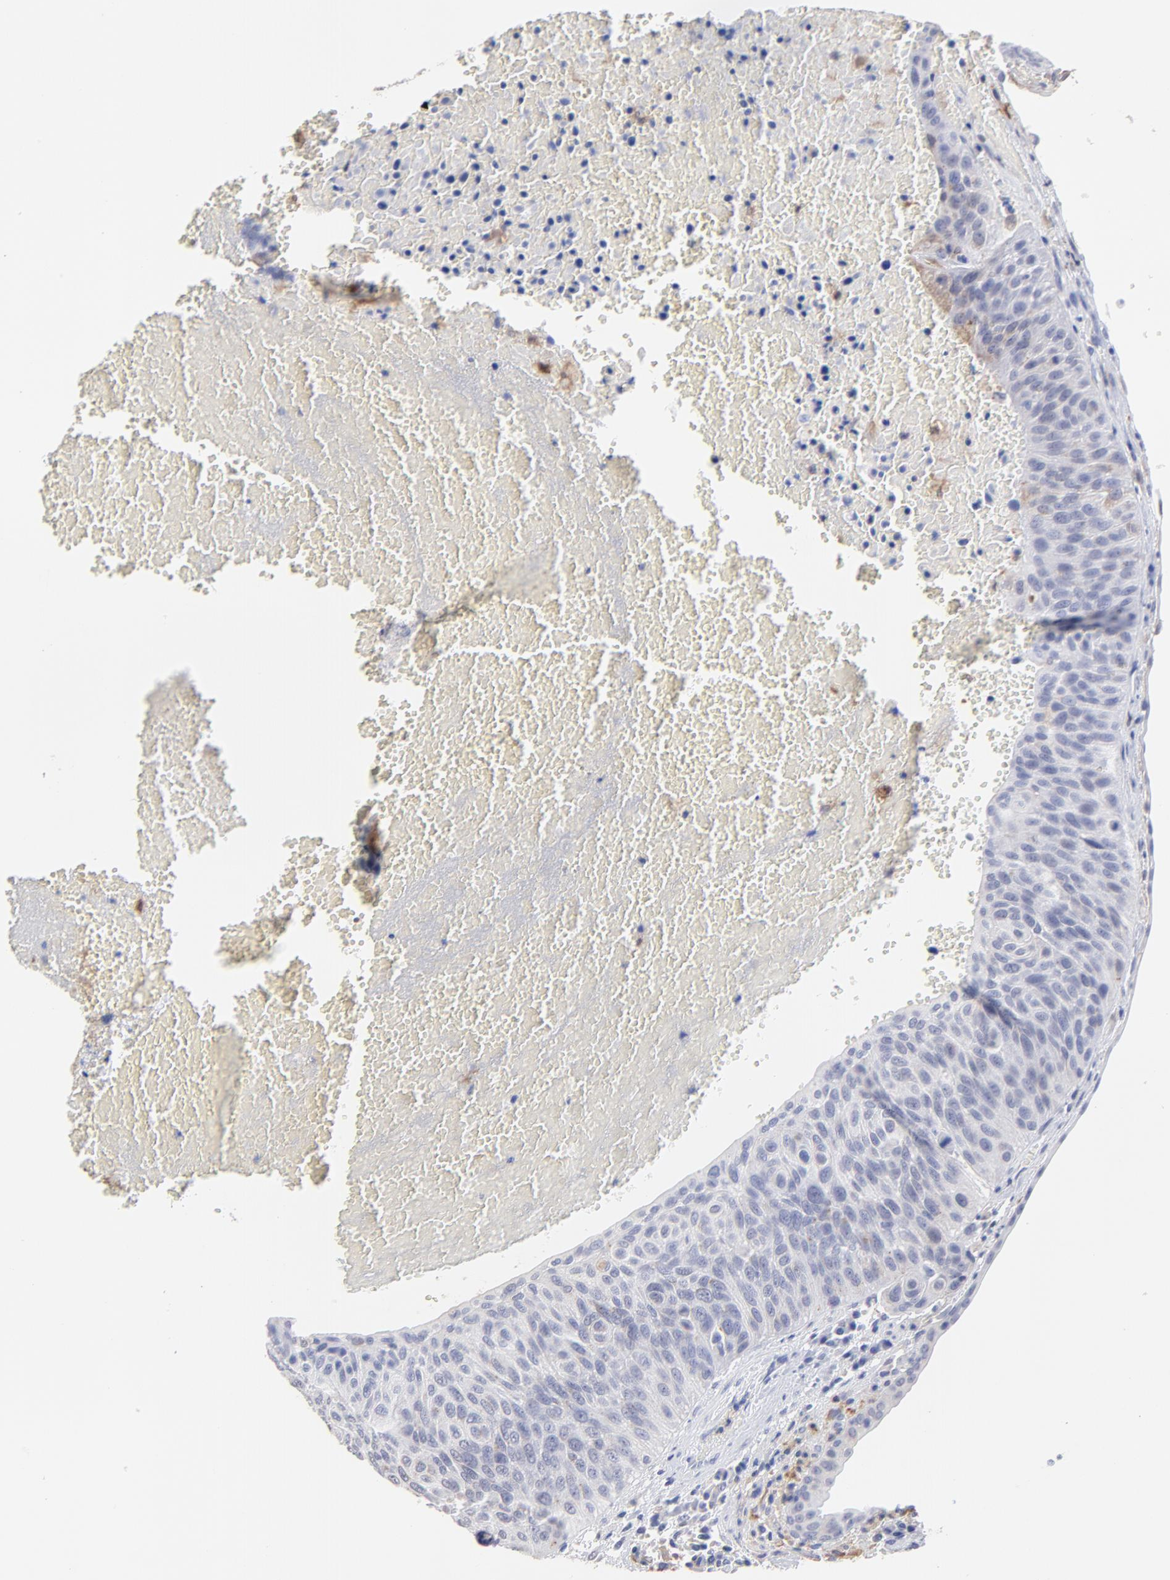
{"staining": {"intensity": "negative", "quantity": "none", "location": "none"}, "tissue": "urothelial cancer", "cell_type": "Tumor cells", "image_type": "cancer", "snomed": [{"axis": "morphology", "description": "Urothelial carcinoma, High grade"}, {"axis": "topography", "description": "Urinary bladder"}], "caption": "Immunohistochemistry (IHC) histopathology image of human urothelial carcinoma (high-grade) stained for a protein (brown), which reveals no expression in tumor cells. Nuclei are stained in blue.", "gene": "SMARCA1", "patient": {"sex": "male", "age": 66}}